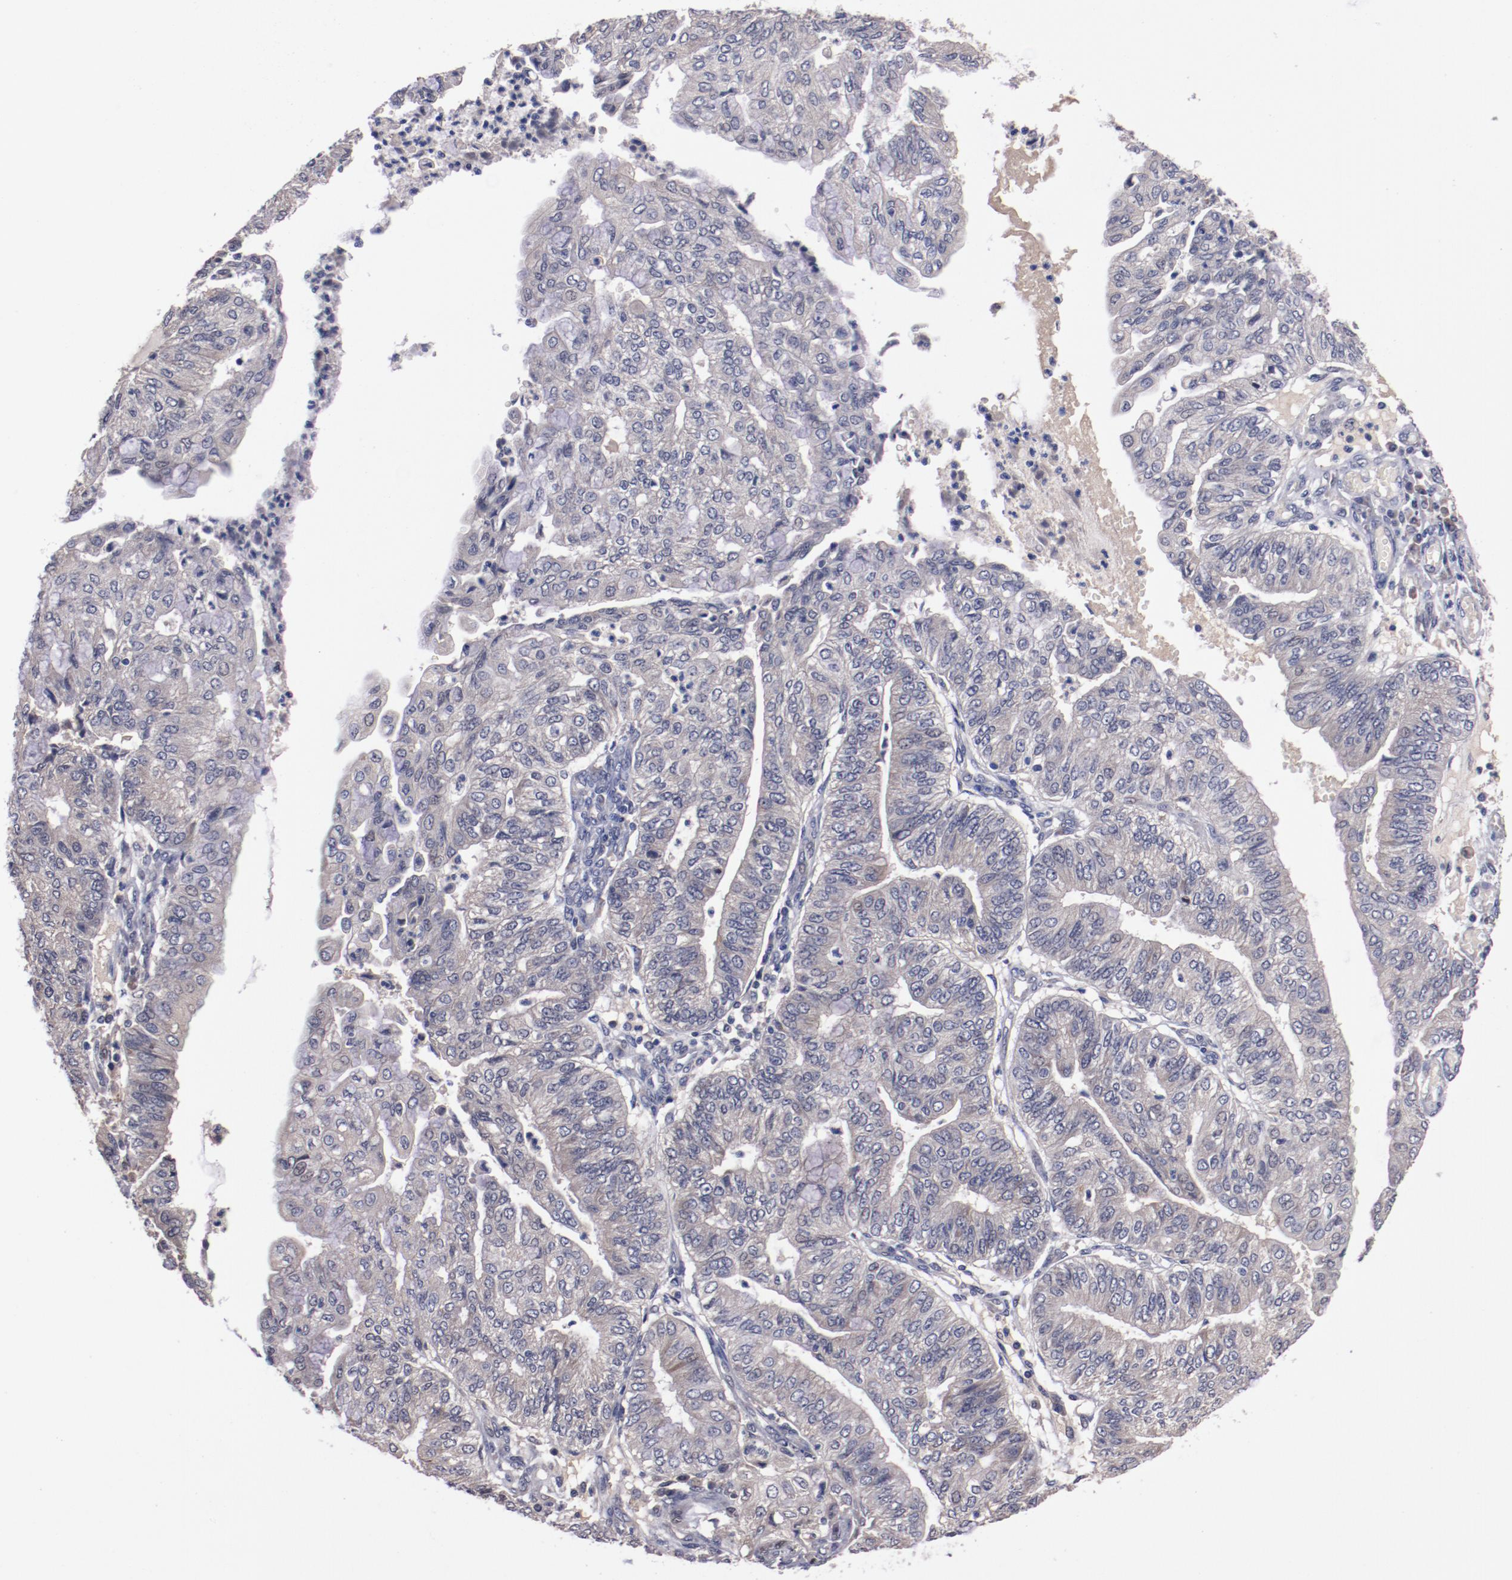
{"staining": {"intensity": "weak", "quantity": ">75%", "location": "cytoplasmic/membranous"}, "tissue": "endometrial cancer", "cell_type": "Tumor cells", "image_type": "cancer", "snomed": [{"axis": "morphology", "description": "Adenocarcinoma, NOS"}, {"axis": "topography", "description": "Endometrium"}], "caption": "Endometrial cancer (adenocarcinoma) stained with DAB (3,3'-diaminobenzidine) IHC displays low levels of weak cytoplasmic/membranous expression in about >75% of tumor cells.", "gene": "FAM81A", "patient": {"sex": "female", "age": 59}}